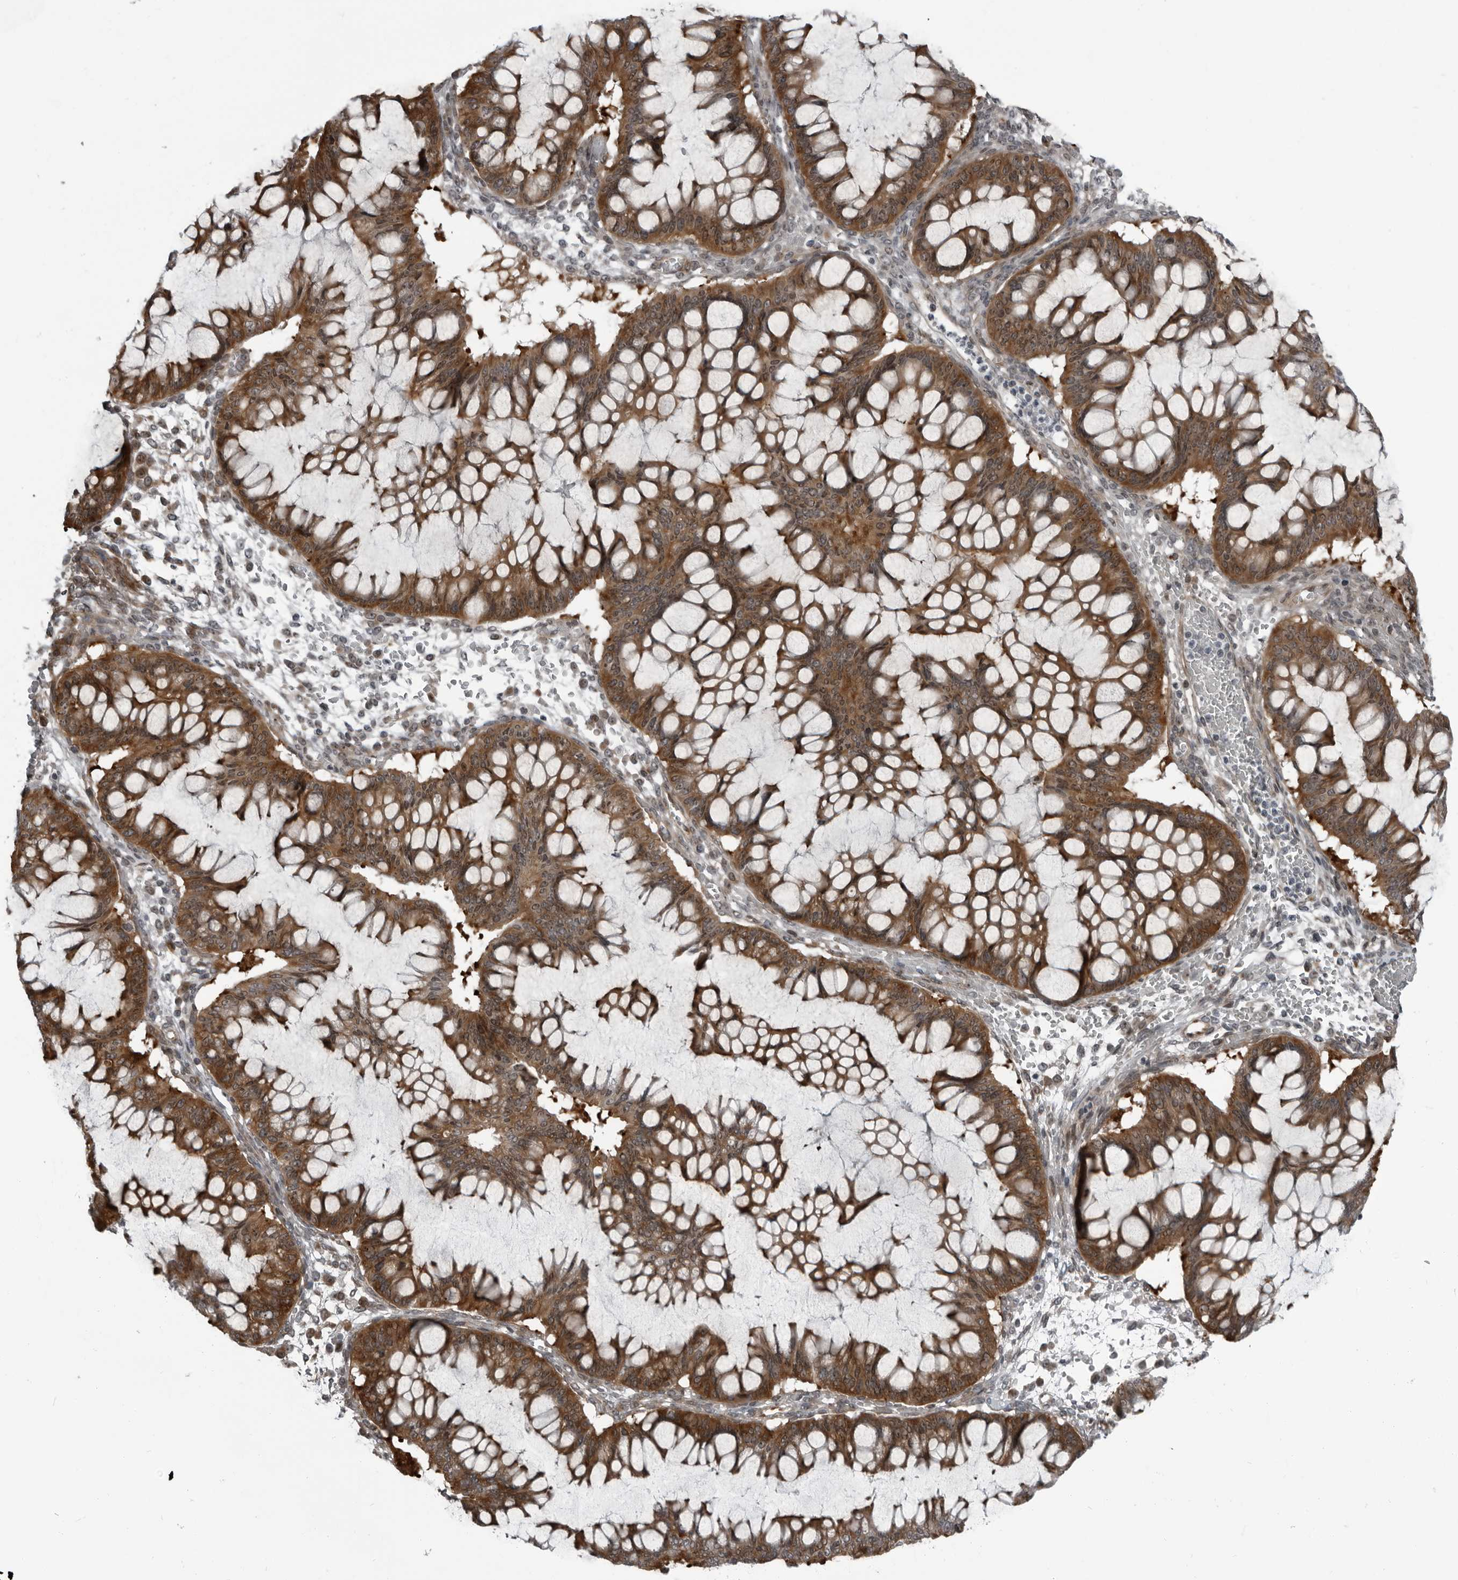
{"staining": {"intensity": "moderate", "quantity": ">75%", "location": "cytoplasmic/membranous"}, "tissue": "ovarian cancer", "cell_type": "Tumor cells", "image_type": "cancer", "snomed": [{"axis": "morphology", "description": "Cystadenocarcinoma, mucinous, NOS"}, {"axis": "topography", "description": "Ovary"}], "caption": "DAB immunohistochemical staining of human mucinous cystadenocarcinoma (ovarian) shows moderate cytoplasmic/membranous protein positivity in about >75% of tumor cells. The protein of interest is shown in brown color, while the nuclei are stained blue.", "gene": "FAM102B", "patient": {"sex": "female", "age": 73}}